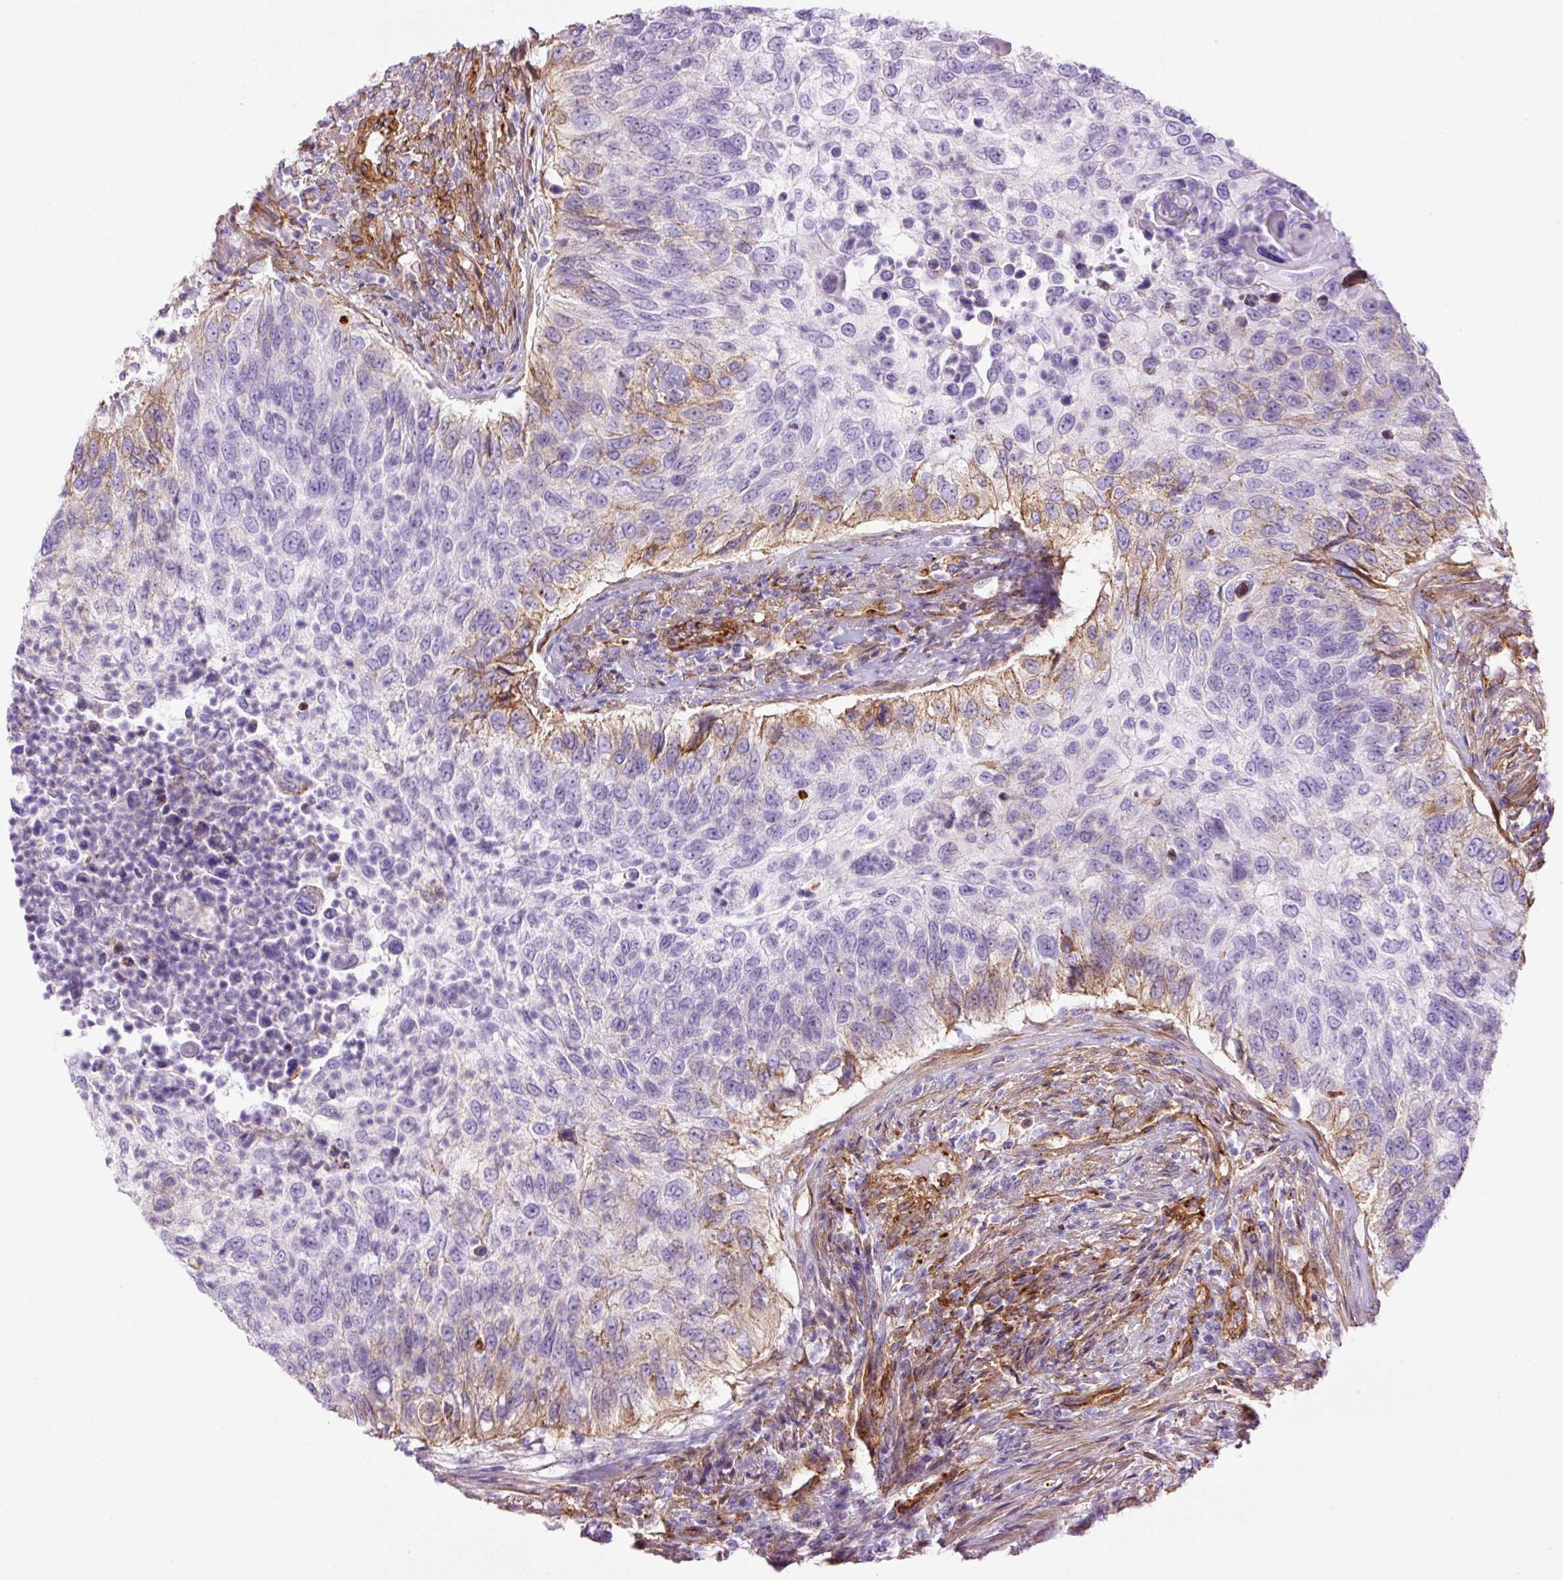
{"staining": {"intensity": "moderate", "quantity": "<25%", "location": "cytoplasmic/membranous"}, "tissue": "urothelial cancer", "cell_type": "Tumor cells", "image_type": "cancer", "snomed": [{"axis": "morphology", "description": "Urothelial carcinoma, High grade"}, {"axis": "topography", "description": "Urinary bladder"}], "caption": "Immunohistochemical staining of high-grade urothelial carcinoma exhibits low levels of moderate cytoplasmic/membranous positivity in approximately <25% of tumor cells.", "gene": "CAV1", "patient": {"sex": "female", "age": 60}}